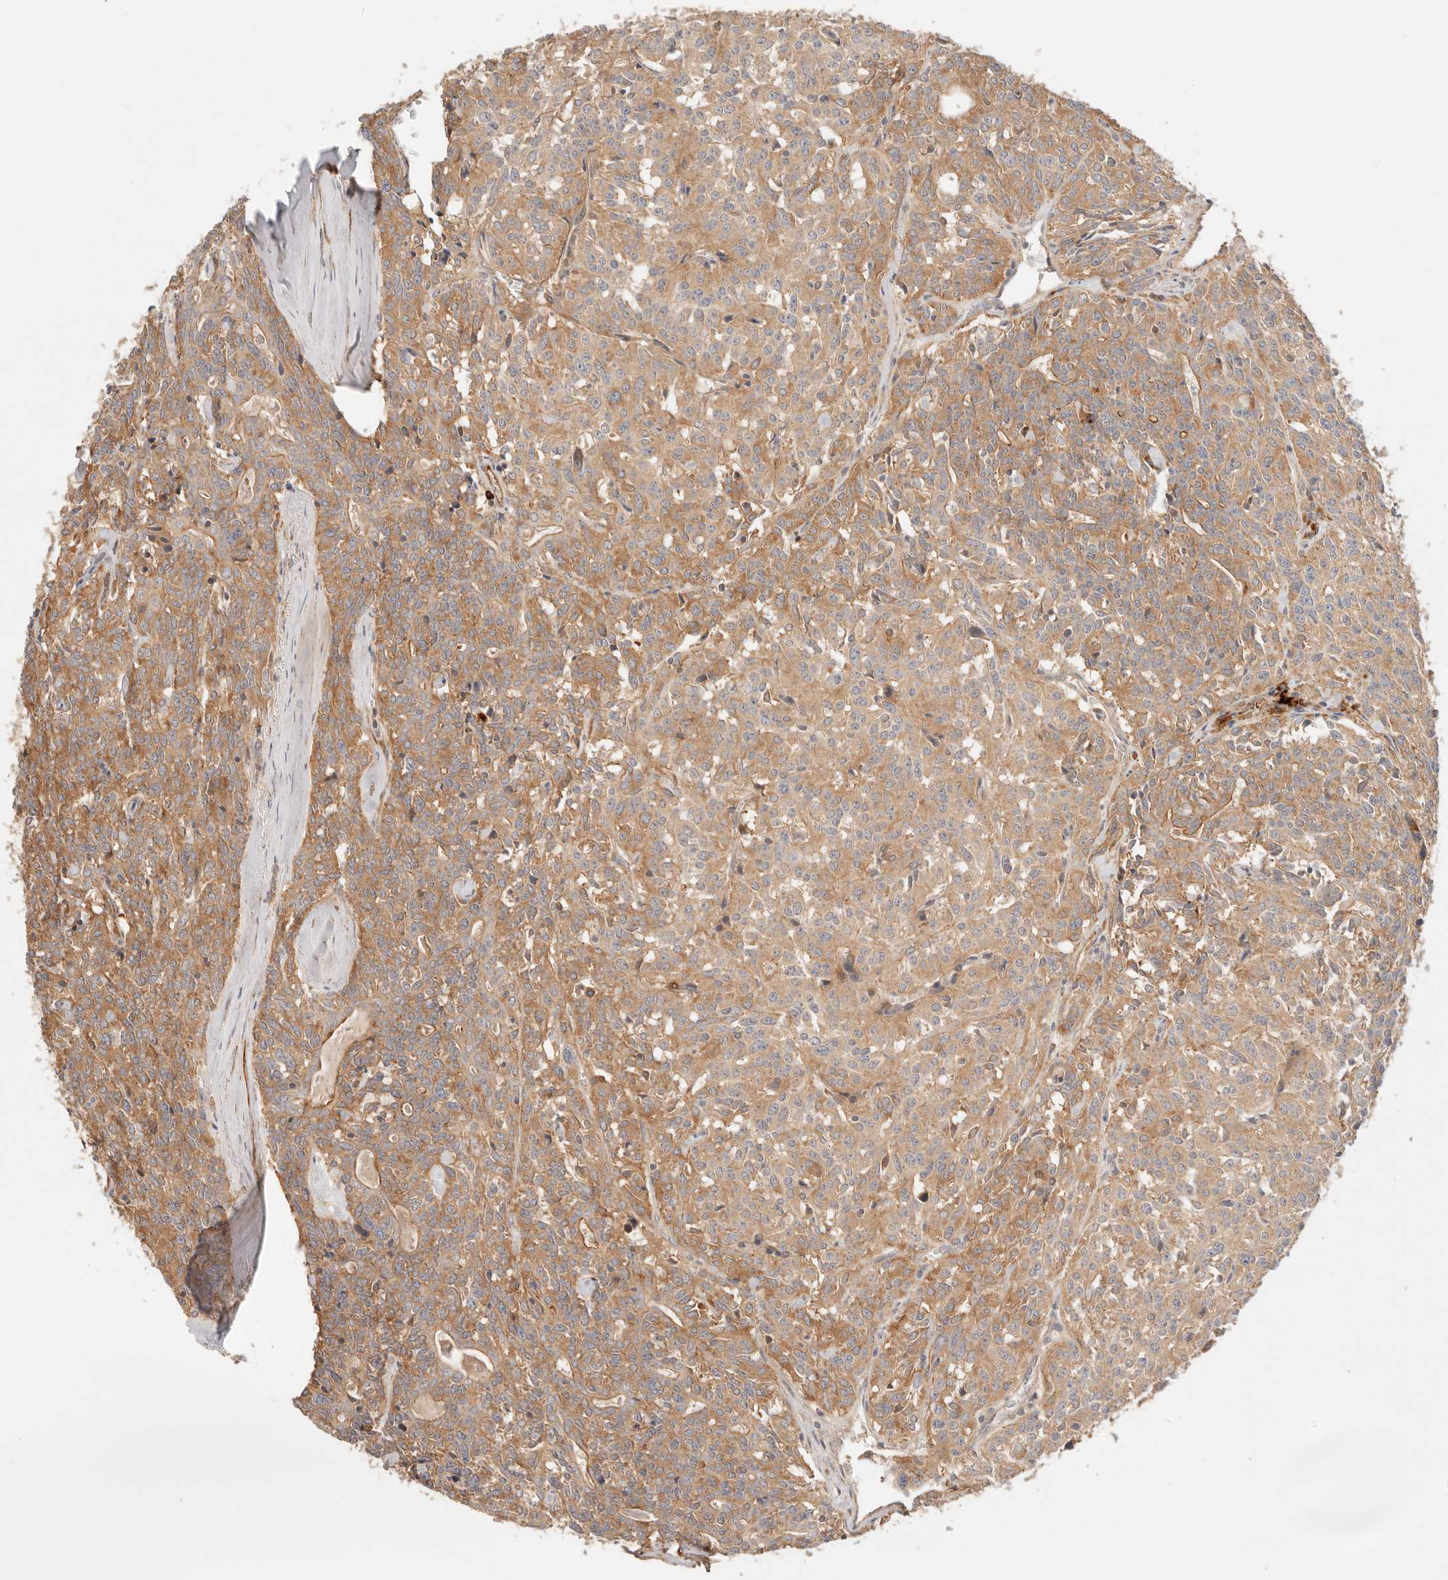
{"staining": {"intensity": "moderate", "quantity": ">75%", "location": "cytoplasmic/membranous"}, "tissue": "carcinoid", "cell_type": "Tumor cells", "image_type": "cancer", "snomed": [{"axis": "morphology", "description": "Carcinoid, malignant, NOS"}, {"axis": "topography", "description": "Lung"}], "caption": "IHC of carcinoid (malignant) shows medium levels of moderate cytoplasmic/membranous staining in about >75% of tumor cells.", "gene": "IL1R2", "patient": {"sex": "female", "age": 46}}